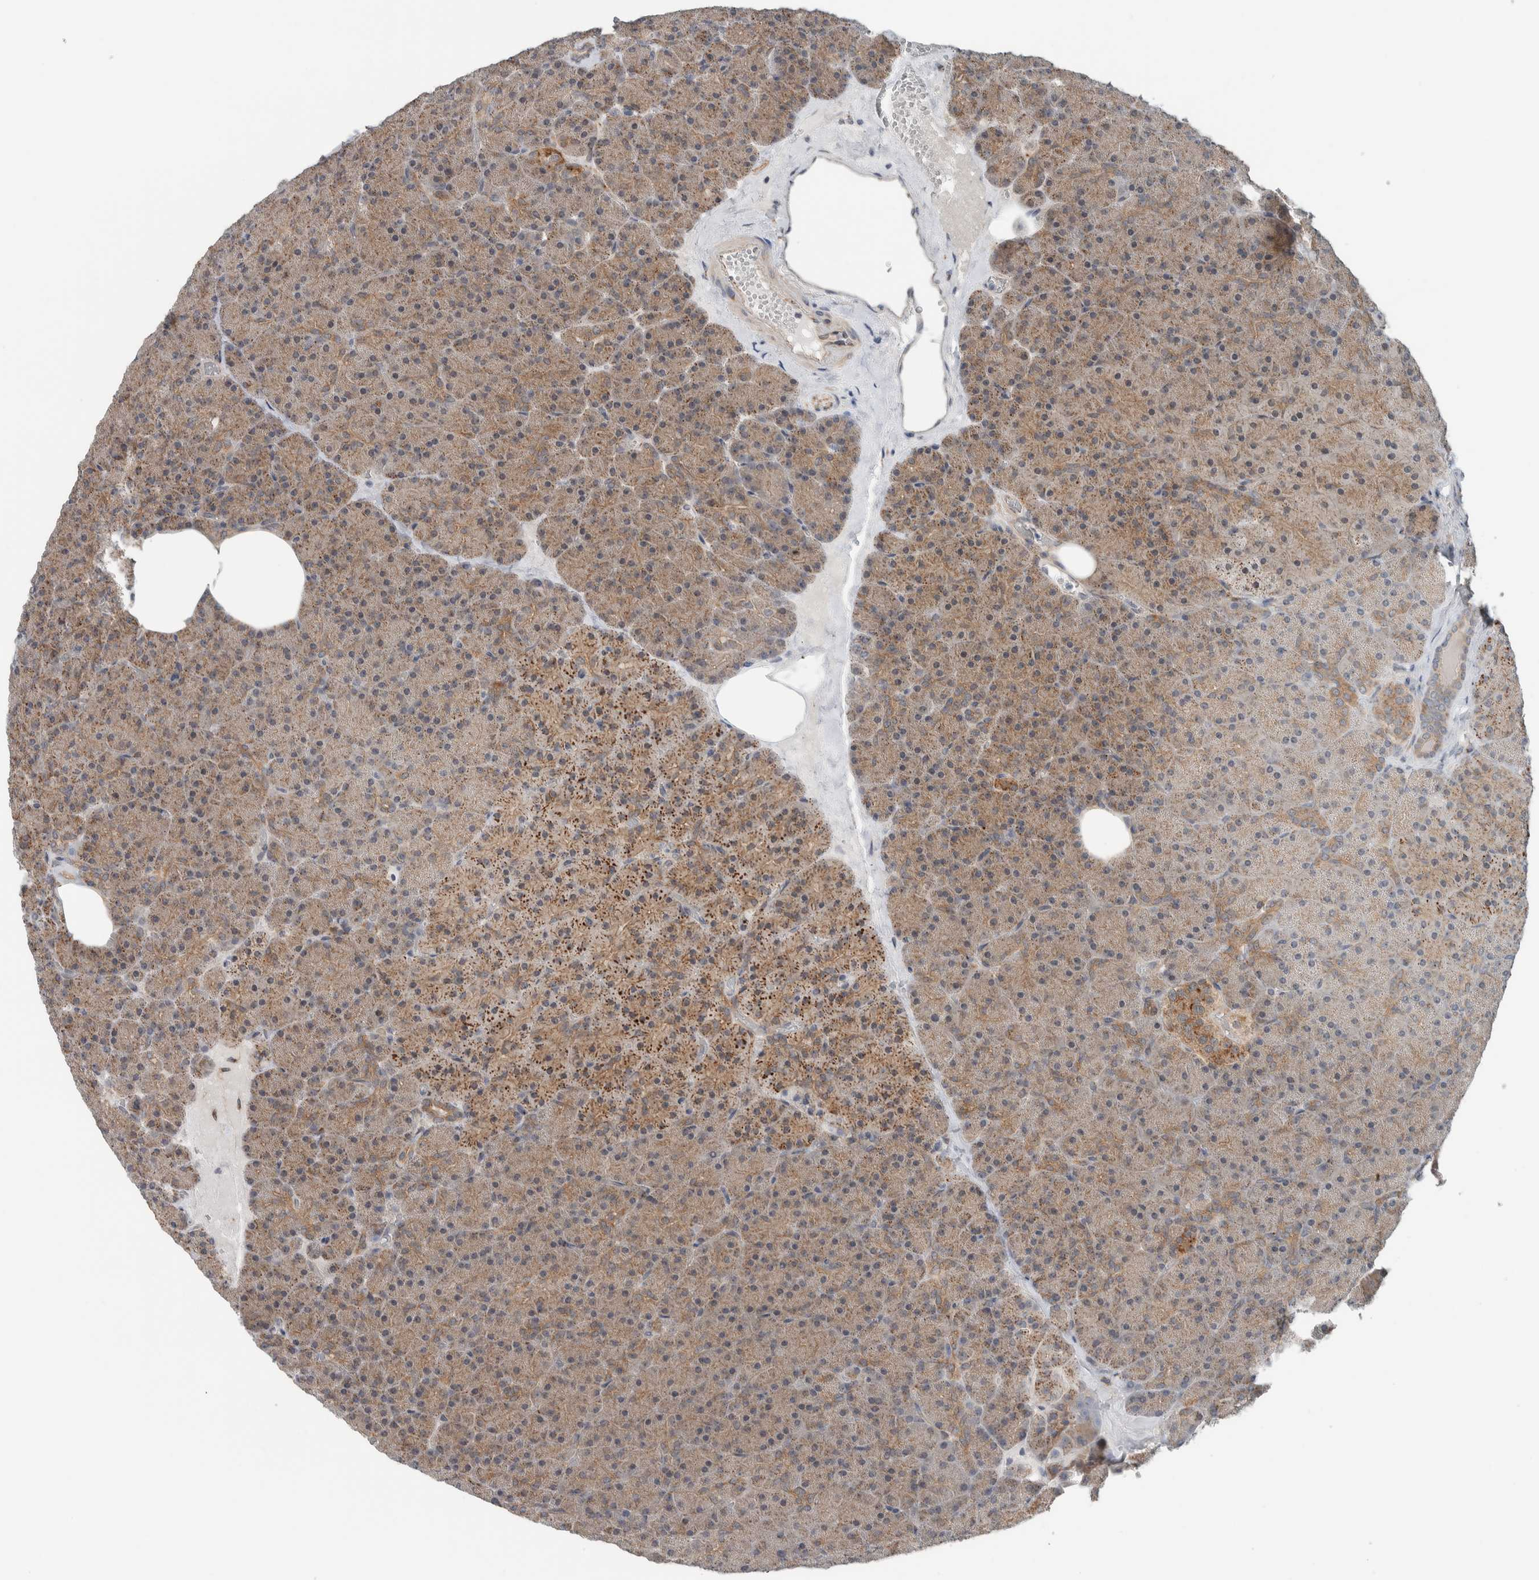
{"staining": {"intensity": "moderate", "quantity": ">75%", "location": "cytoplasmic/membranous"}, "tissue": "pancreas", "cell_type": "Exocrine glandular cells", "image_type": "normal", "snomed": [{"axis": "morphology", "description": "Normal tissue, NOS"}, {"axis": "morphology", "description": "Carcinoid, malignant, NOS"}, {"axis": "topography", "description": "Pancreas"}], "caption": "Unremarkable pancreas reveals moderate cytoplasmic/membranous staining in about >75% of exocrine glandular cells, visualized by immunohistochemistry.", "gene": "RERE", "patient": {"sex": "female", "age": 35}}